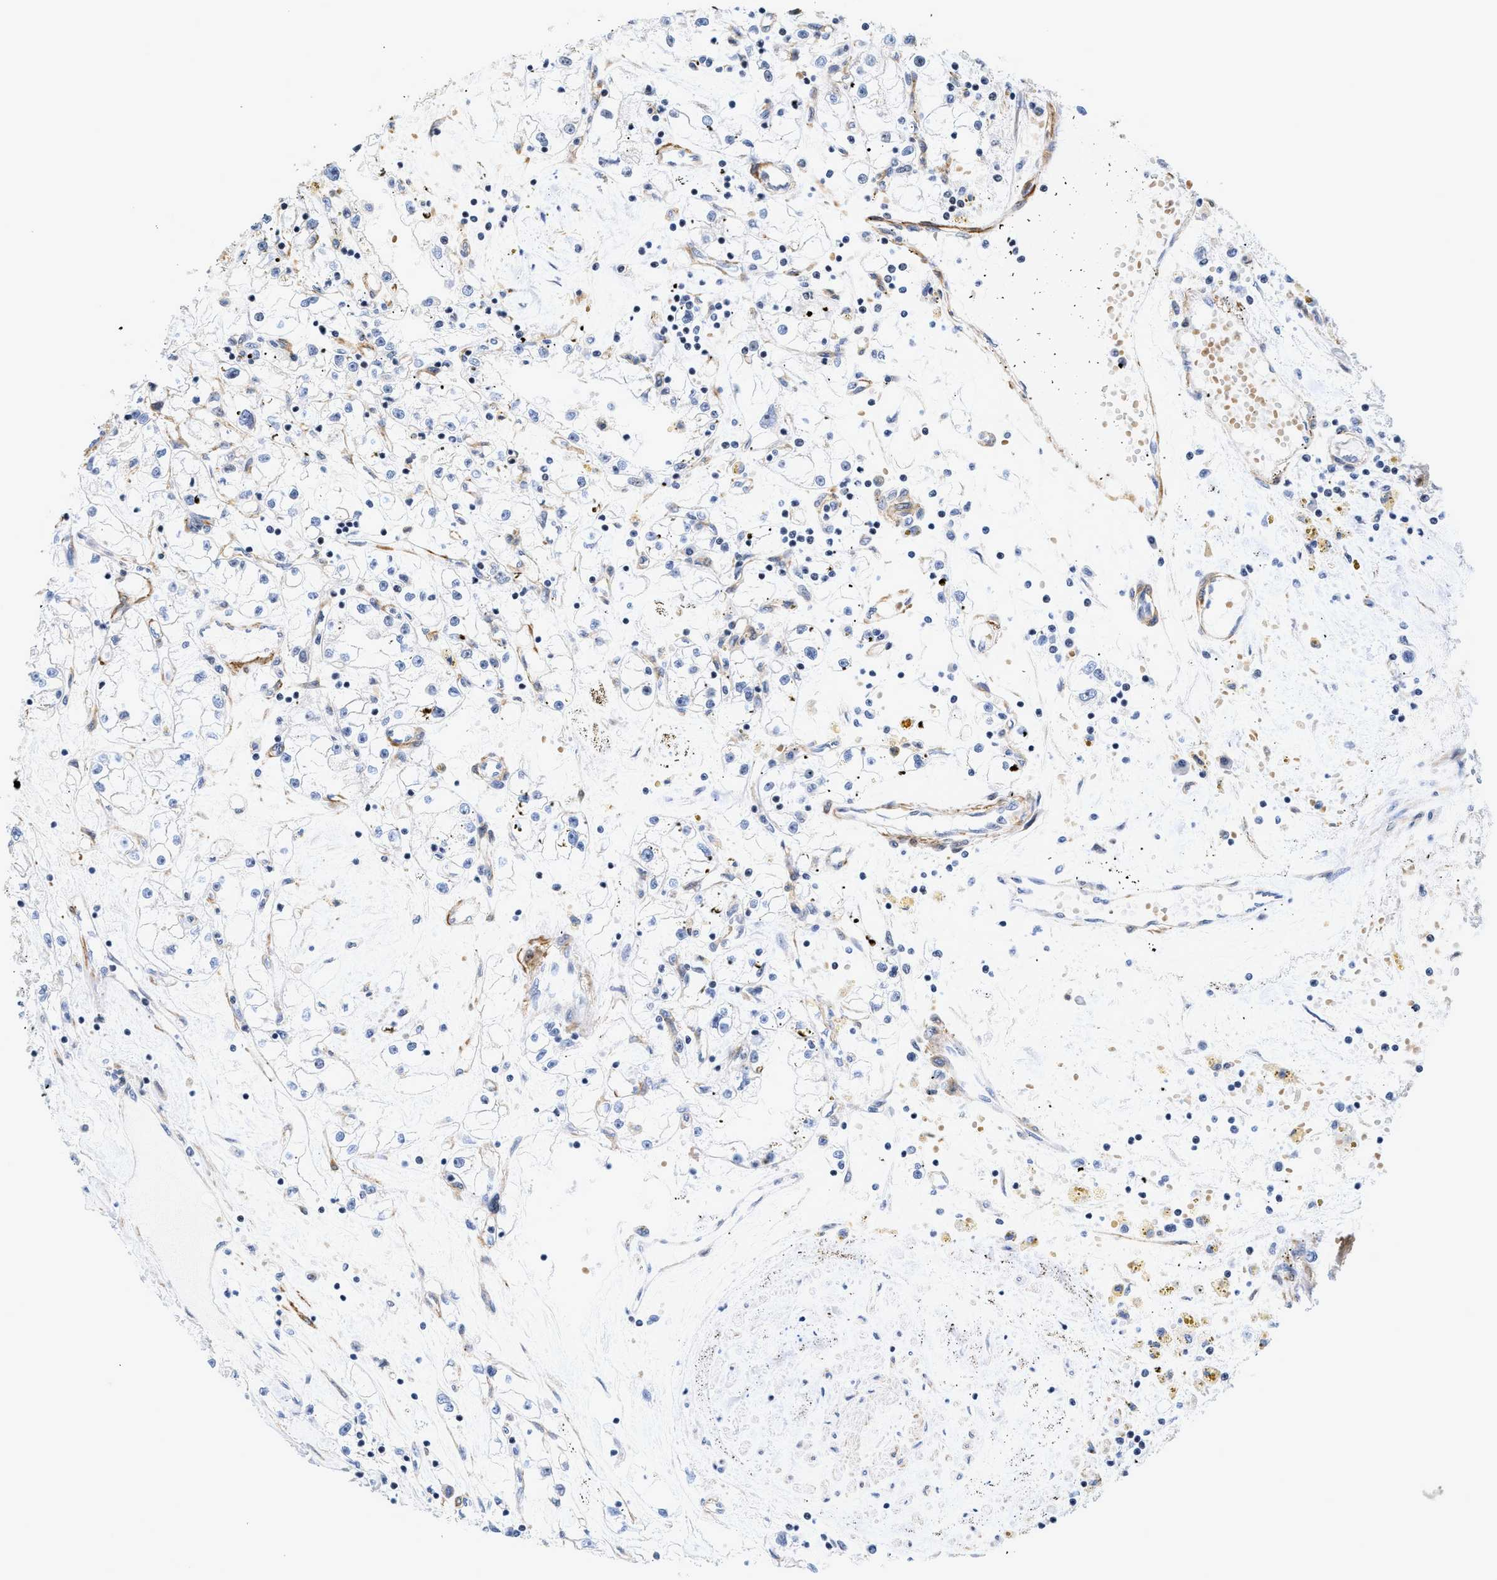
{"staining": {"intensity": "negative", "quantity": "none", "location": "none"}, "tissue": "renal cancer", "cell_type": "Tumor cells", "image_type": "cancer", "snomed": [{"axis": "morphology", "description": "Adenocarcinoma, NOS"}, {"axis": "topography", "description": "Kidney"}], "caption": "Photomicrograph shows no significant protein positivity in tumor cells of renal adenocarcinoma.", "gene": "GPRASP2", "patient": {"sex": "male", "age": 56}}